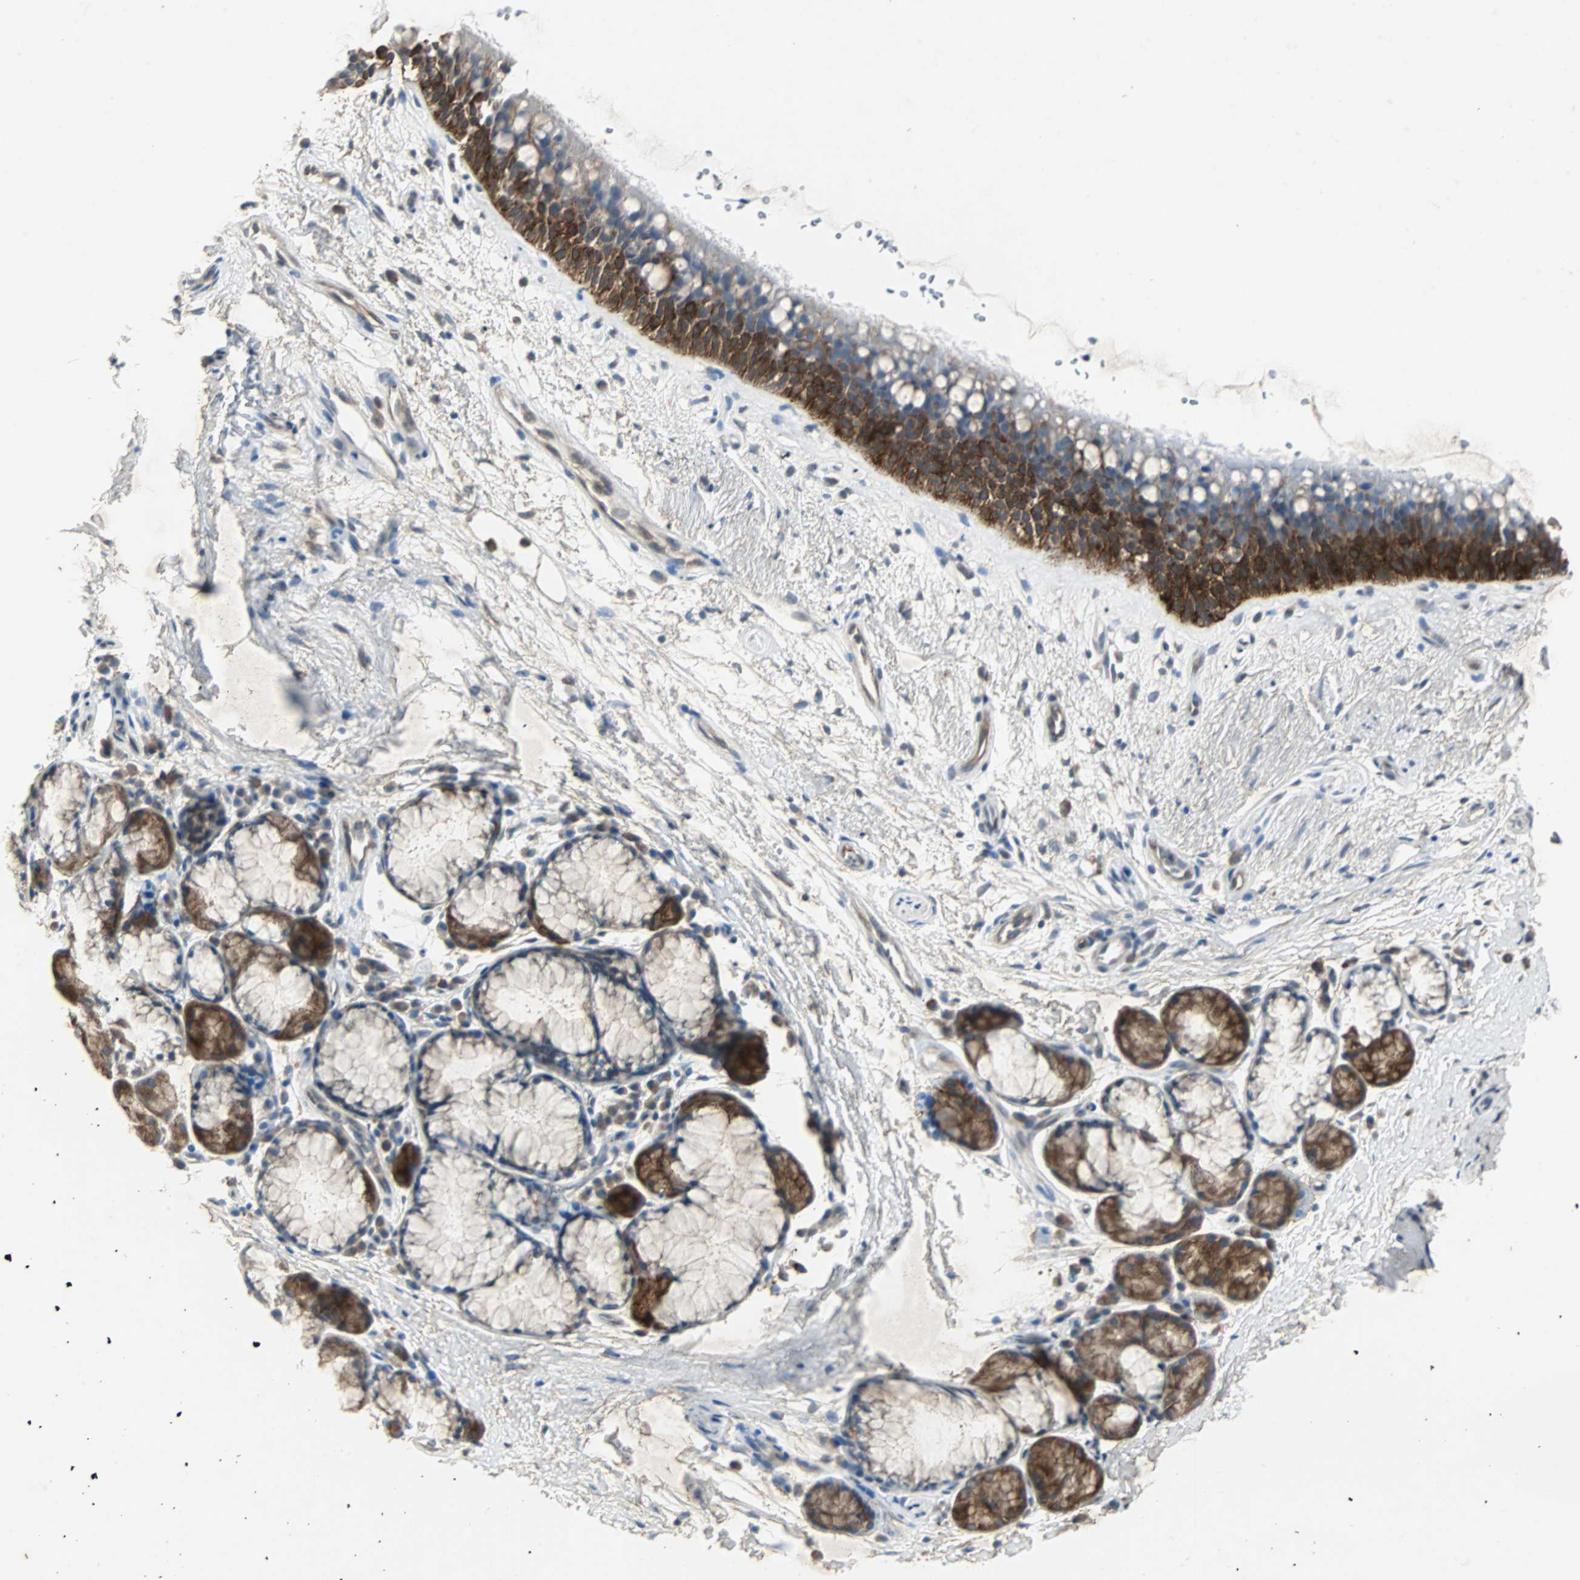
{"staining": {"intensity": "strong", "quantity": "25%-75%", "location": "cytoplasmic/membranous"}, "tissue": "bronchus", "cell_type": "Respiratory epithelial cells", "image_type": "normal", "snomed": [{"axis": "morphology", "description": "Normal tissue, NOS"}, {"axis": "topography", "description": "Bronchus"}], "caption": "Strong cytoplasmic/membranous protein positivity is identified in about 25%-75% of respiratory epithelial cells in bronchus. (IHC, brightfield microscopy, high magnification).", "gene": "CMC2", "patient": {"sex": "female", "age": 54}}